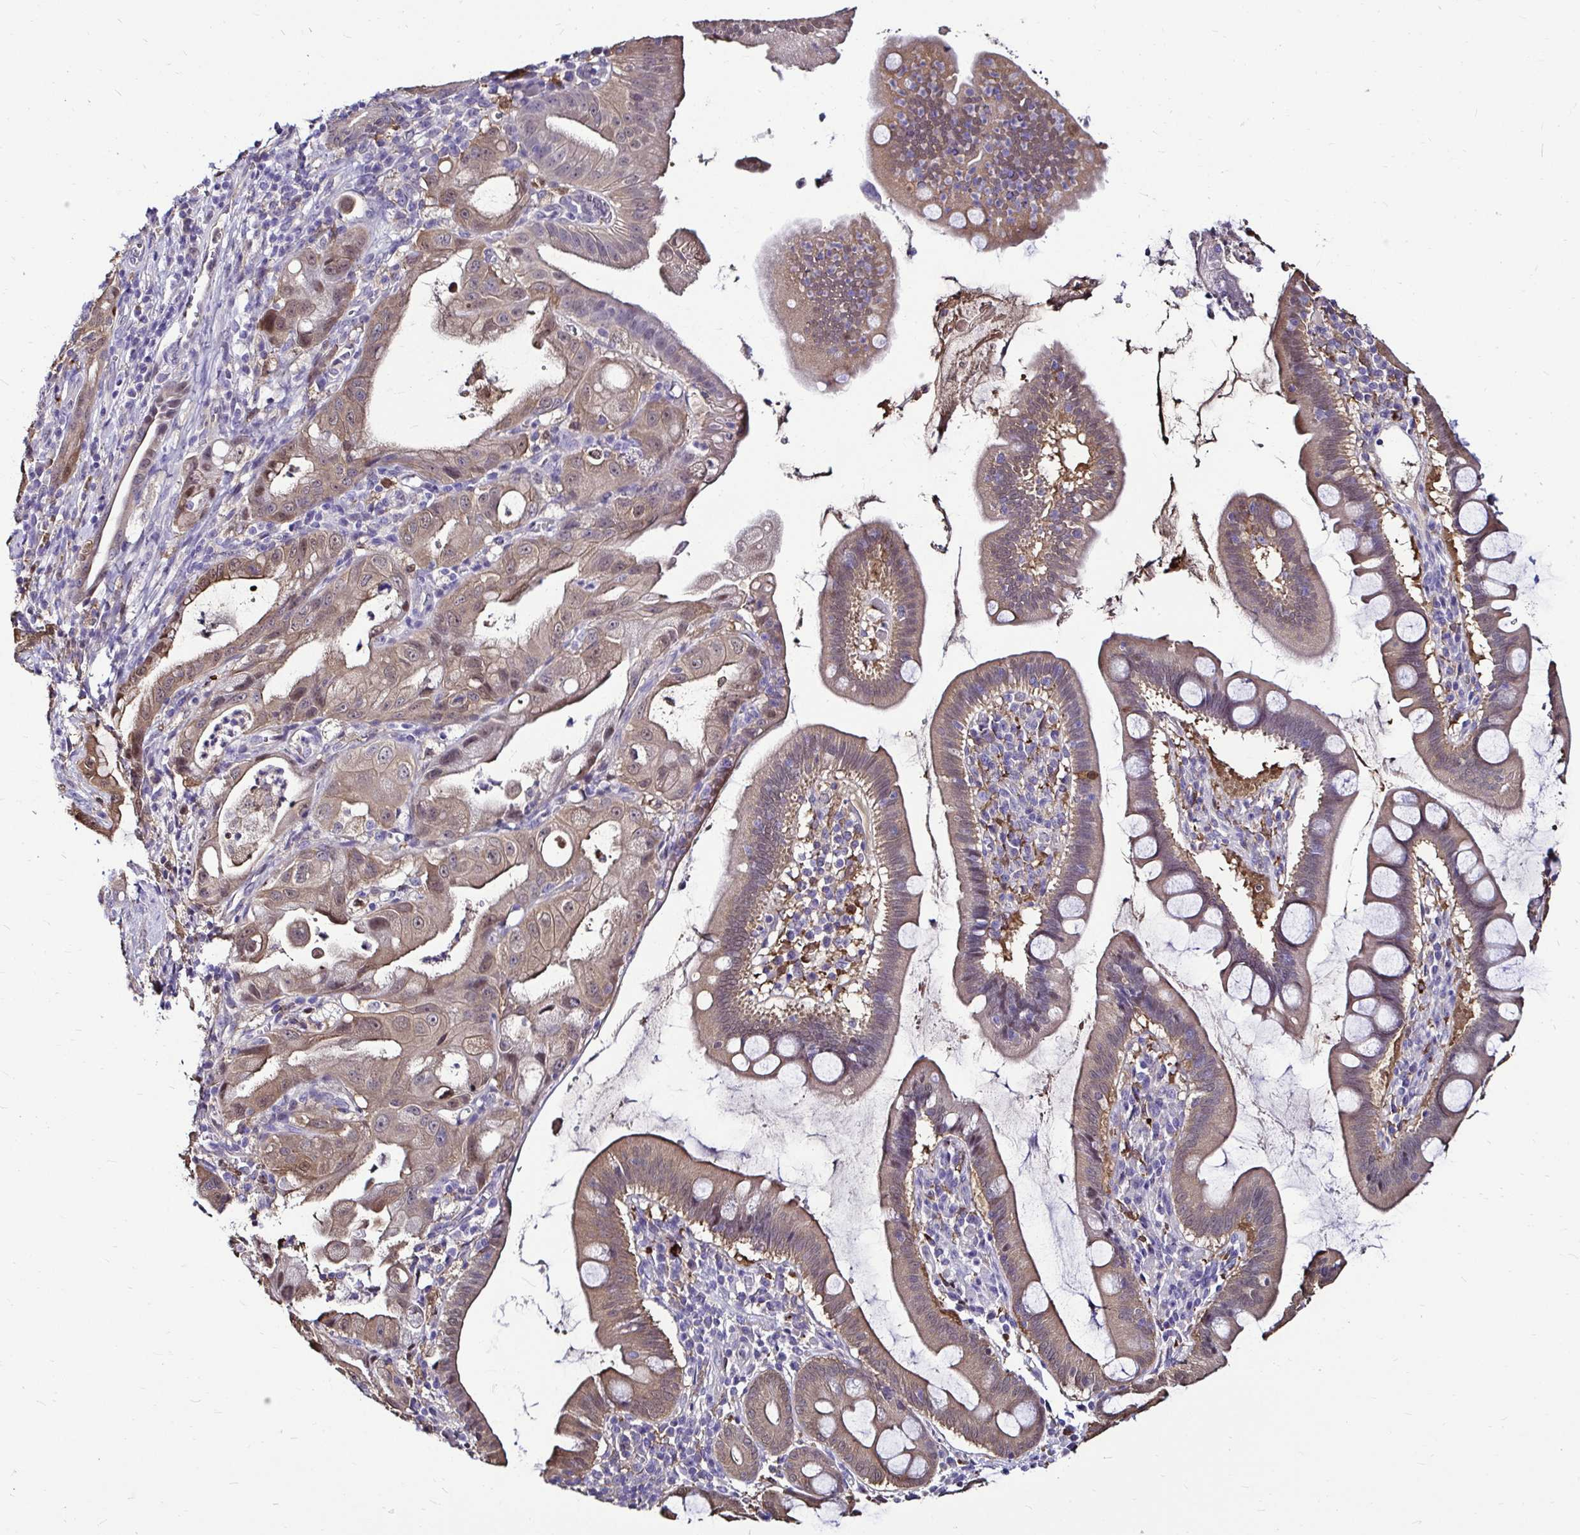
{"staining": {"intensity": "weak", "quantity": ">75%", "location": "cytoplasmic/membranous,nuclear"}, "tissue": "pancreatic cancer", "cell_type": "Tumor cells", "image_type": "cancer", "snomed": [{"axis": "morphology", "description": "Adenocarcinoma, NOS"}, {"axis": "topography", "description": "Pancreas"}], "caption": "Protein staining of pancreatic cancer (adenocarcinoma) tissue exhibits weak cytoplasmic/membranous and nuclear positivity in approximately >75% of tumor cells.", "gene": "IDH1", "patient": {"sex": "male", "age": 68}}